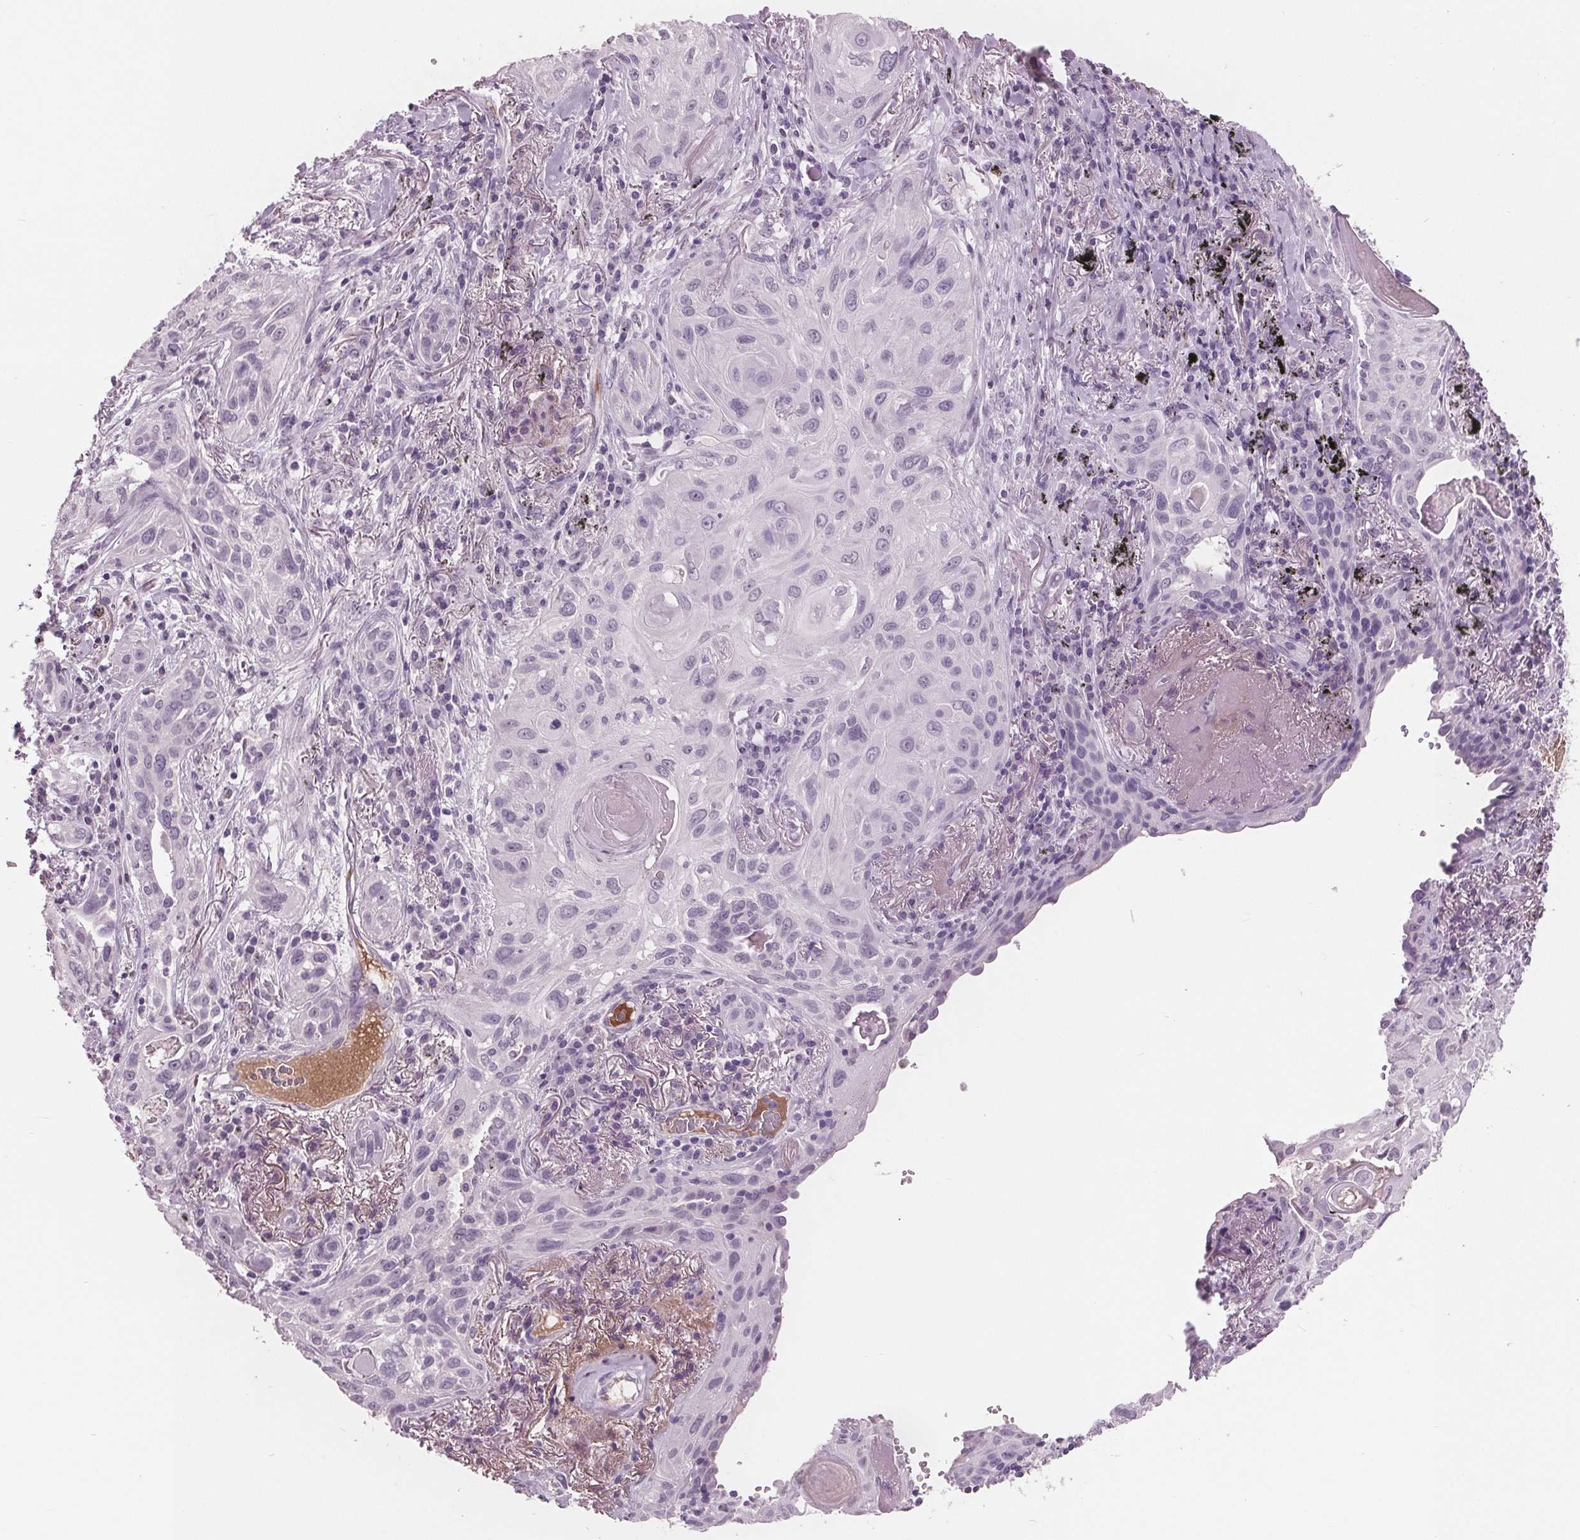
{"staining": {"intensity": "negative", "quantity": "none", "location": "none"}, "tissue": "lung cancer", "cell_type": "Tumor cells", "image_type": "cancer", "snomed": [{"axis": "morphology", "description": "Squamous cell carcinoma, NOS"}, {"axis": "topography", "description": "Lung"}], "caption": "Human lung cancer stained for a protein using IHC reveals no positivity in tumor cells.", "gene": "AMBP", "patient": {"sex": "male", "age": 79}}